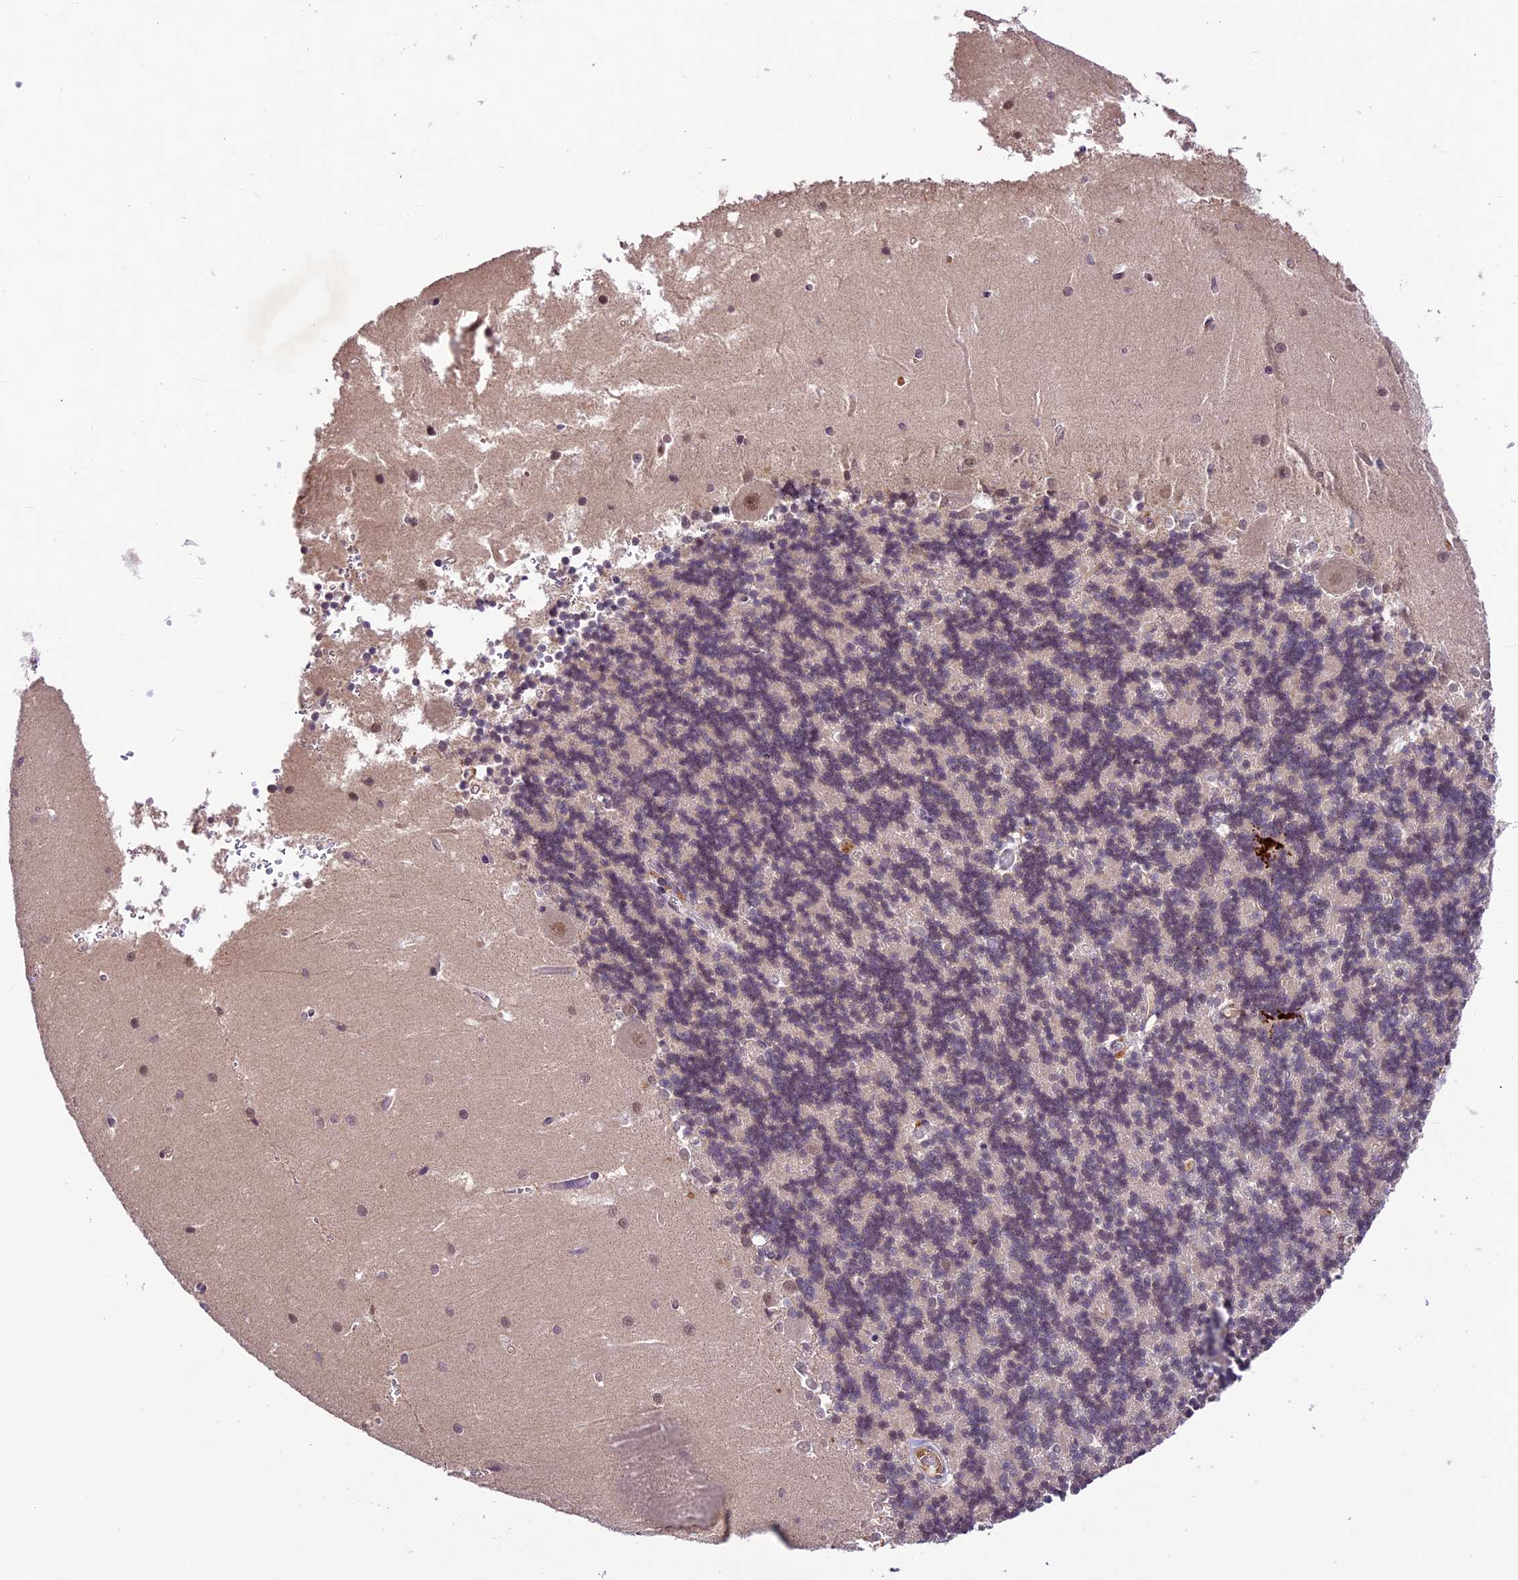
{"staining": {"intensity": "weak", "quantity": "<25%", "location": "nuclear"}, "tissue": "cerebellum", "cell_type": "Cells in granular layer", "image_type": "normal", "snomed": [{"axis": "morphology", "description": "Normal tissue, NOS"}, {"axis": "topography", "description": "Cerebellum"}], "caption": "This is an immunohistochemistry (IHC) micrograph of unremarkable cerebellum. There is no positivity in cells in granular layer.", "gene": "ATP10A", "patient": {"sex": "male", "age": 37}}